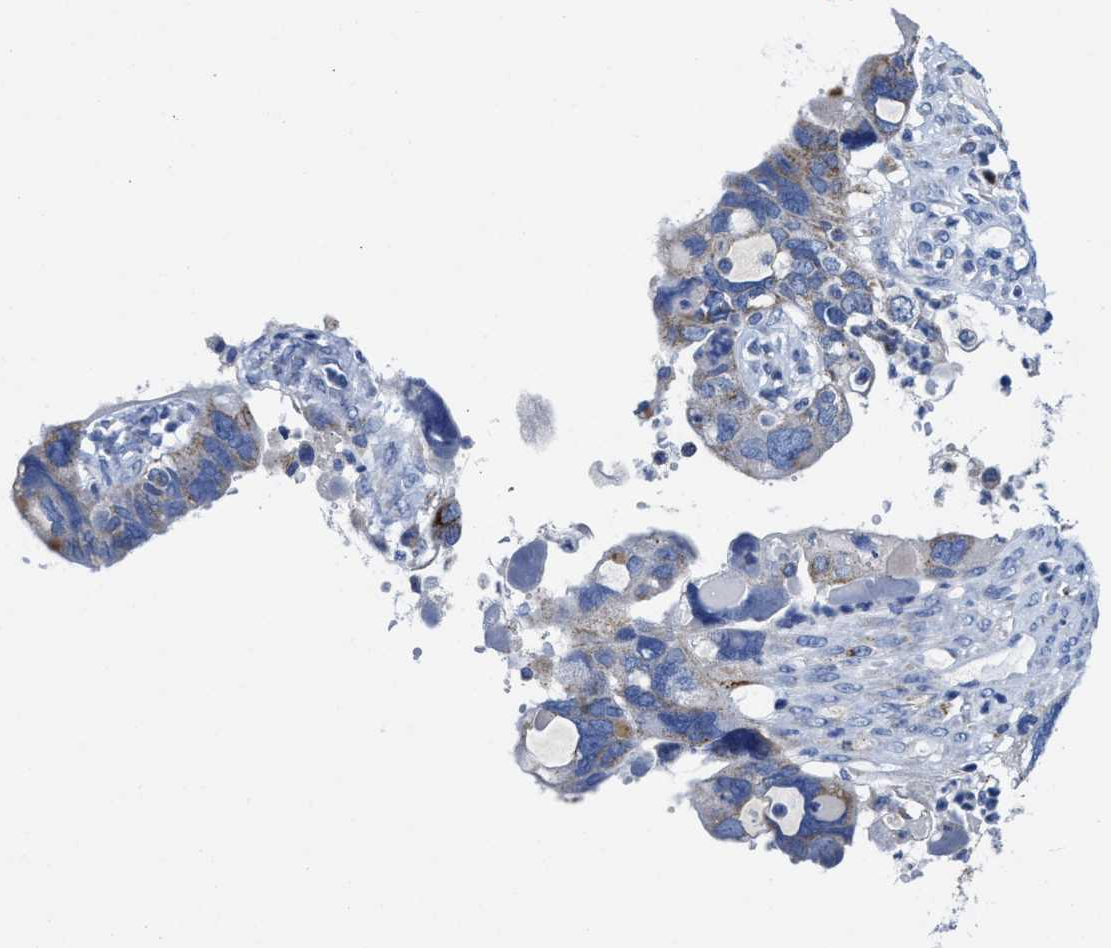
{"staining": {"intensity": "weak", "quantity": "25%-75%", "location": "cytoplasmic/membranous"}, "tissue": "ovarian cancer", "cell_type": "Tumor cells", "image_type": "cancer", "snomed": [{"axis": "morphology", "description": "Cystadenocarcinoma, serous, NOS"}, {"axis": "topography", "description": "Ovary"}], "caption": "Tumor cells exhibit low levels of weak cytoplasmic/membranous expression in about 25%-75% of cells in ovarian cancer.", "gene": "TBRG4", "patient": {"sex": "female", "age": 79}}